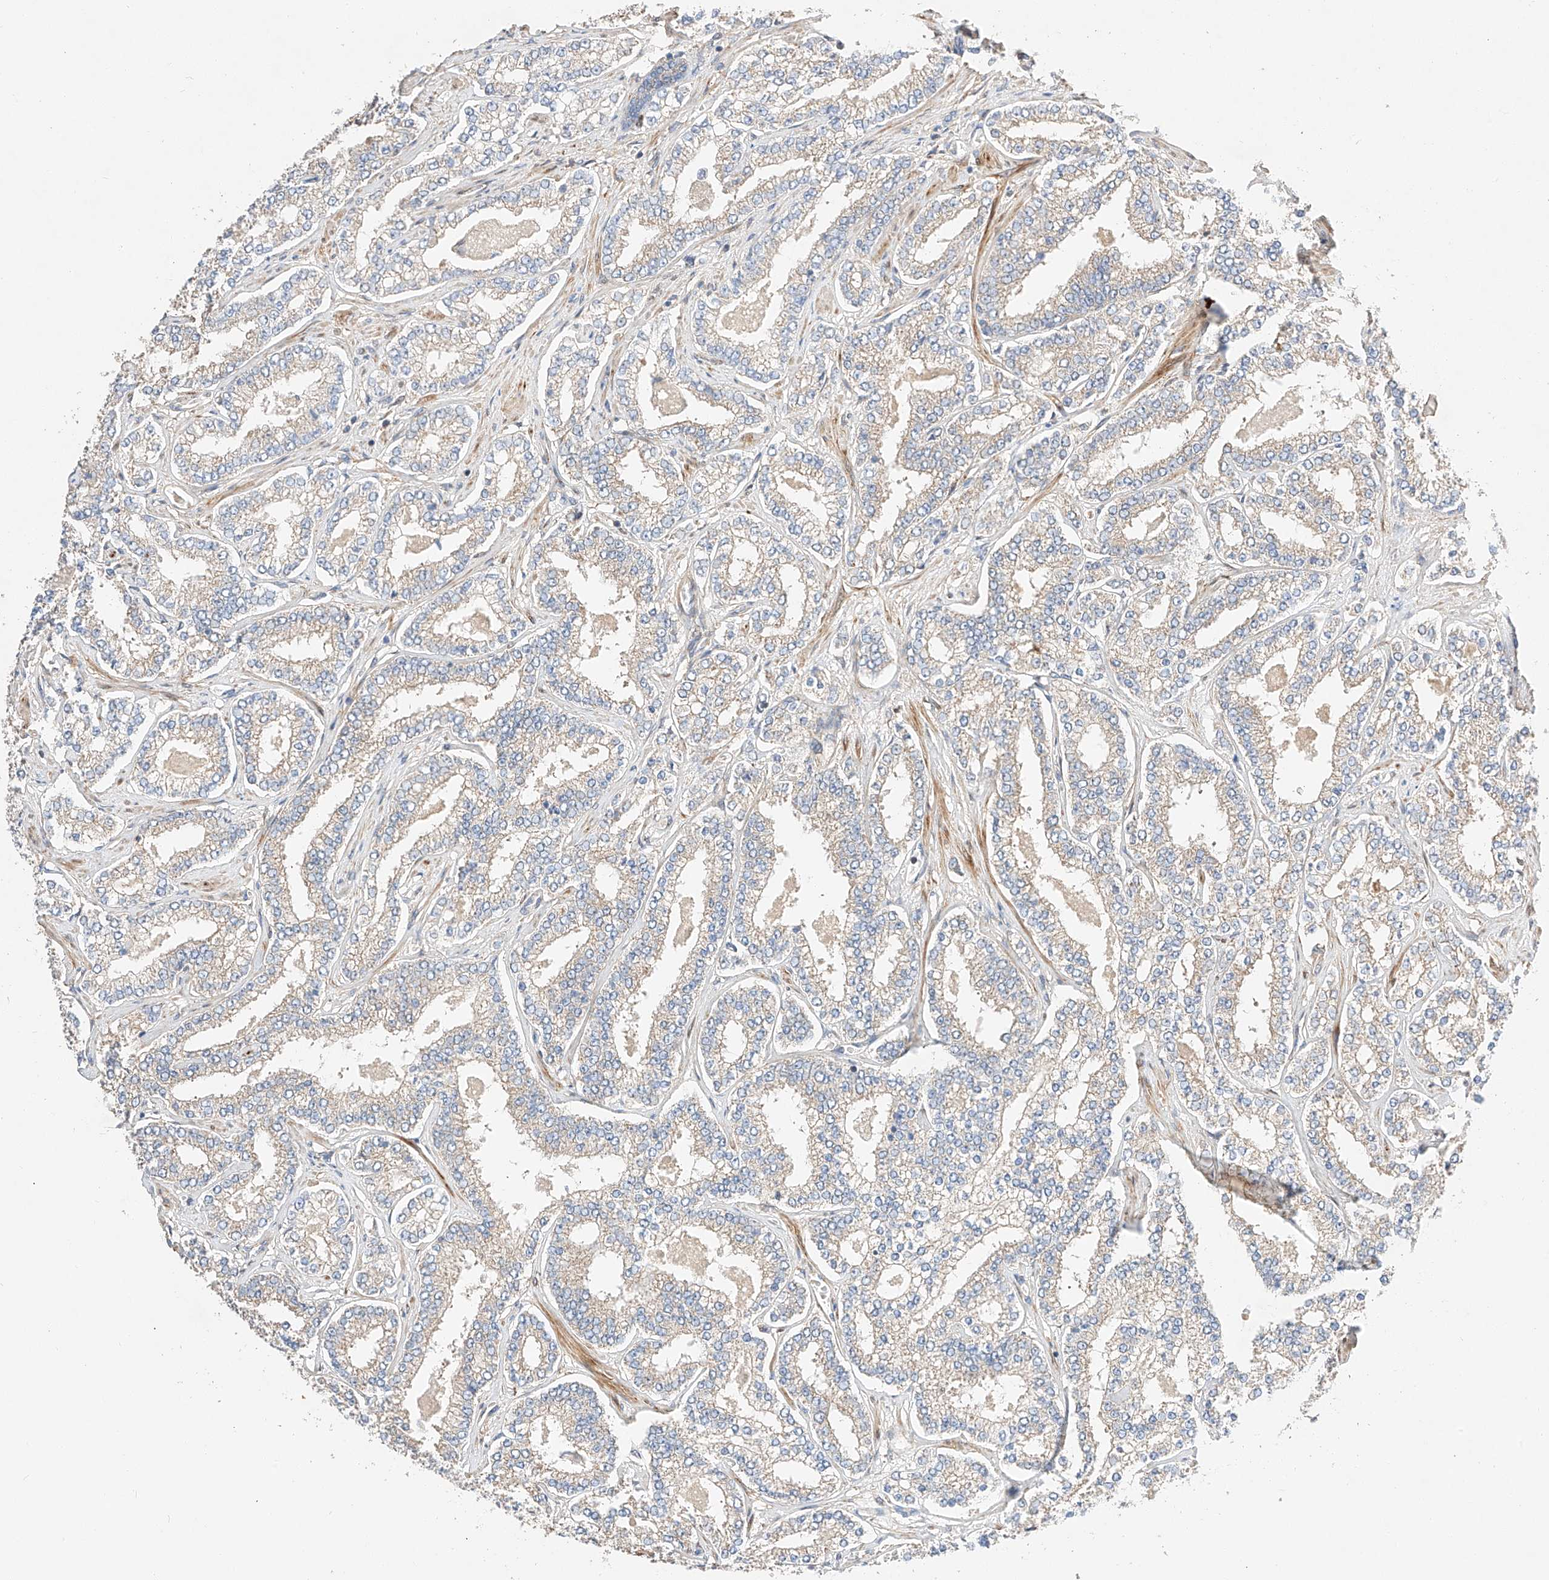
{"staining": {"intensity": "weak", "quantity": "<25%", "location": "cytoplasmic/membranous"}, "tissue": "prostate cancer", "cell_type": "Tumor cells", "image_type": "cancer", "snomed": [{"axis": "morphology", "description": "Normal tissue, NOS"}, {"axis": "morphology", "description": "Adenocarcinoma, High grade"}, {"axis": "topography", "description": "Prostate"}], "caption": "Micrograph shows no significant protein staining in tumor cells of adenocarcinoma (high-grade) (prostate).", "gene": "RAB23", "patient": {"sex": "male", "age": 83}}